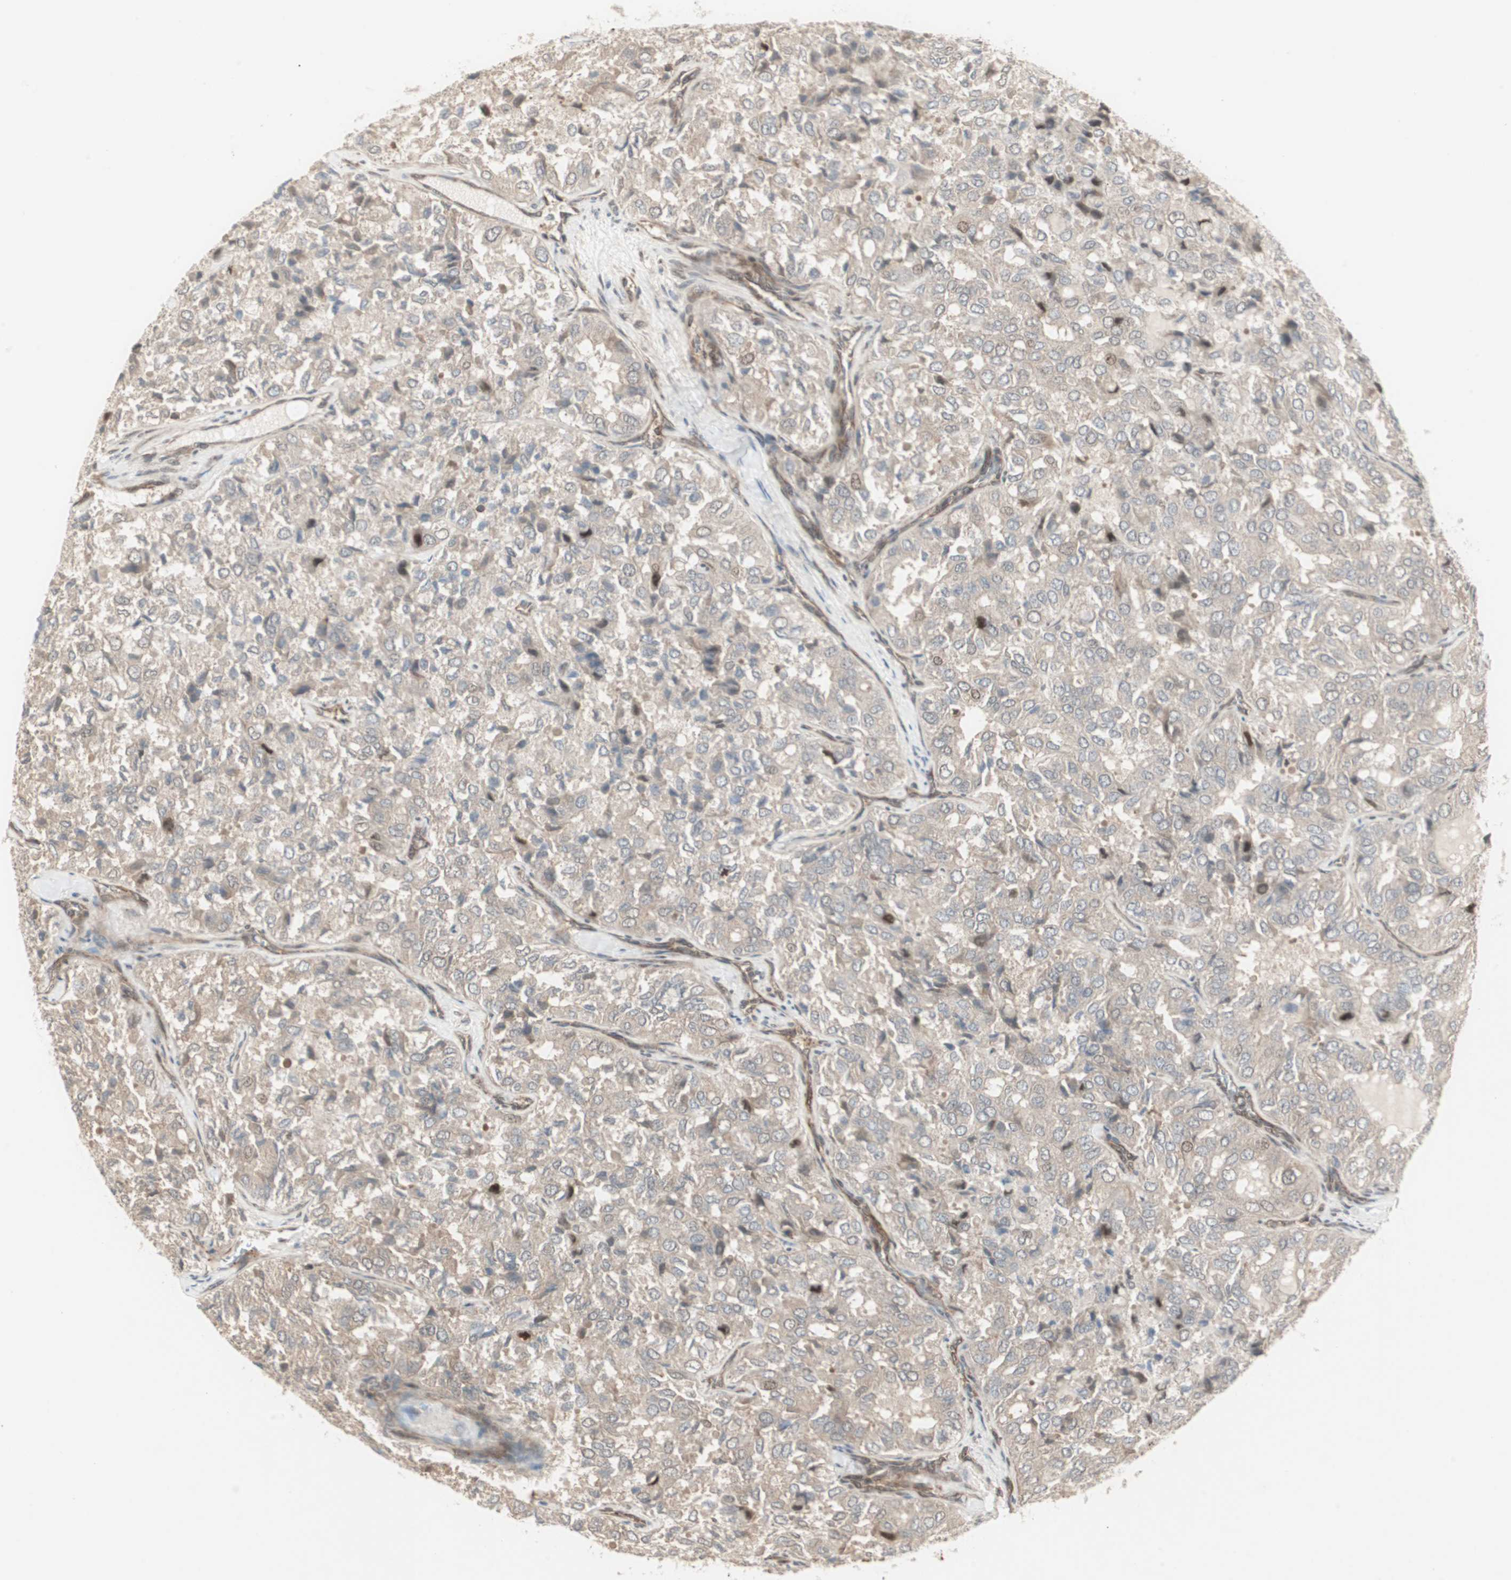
{"staining": {"intensity": "weak", "quantity": ">75%", "location": "cytoplasmic/membranous"}, "tissue": "thyroid cancer", "cell_type": "Tumor cells", "image_type": "cancer", "snomed": [{"axis": "morphology", "description": "Follicular adenoma carcinoma, NOS"}, {"axis": "topography", "description": "Thyroid gland"}], "caption": "Immunohistochemical staining of follicular adenoma carcinoma (thyroid) shows weak cytoplasmic/membranous protein staining in about >75% of tumor cells. (DAB (3,3'-diaminobenzidine) = brown stain, brightfield microscopy at high magnification).", "gene": "PFDN1", "patient": {"sex": "male", "age": 75}}